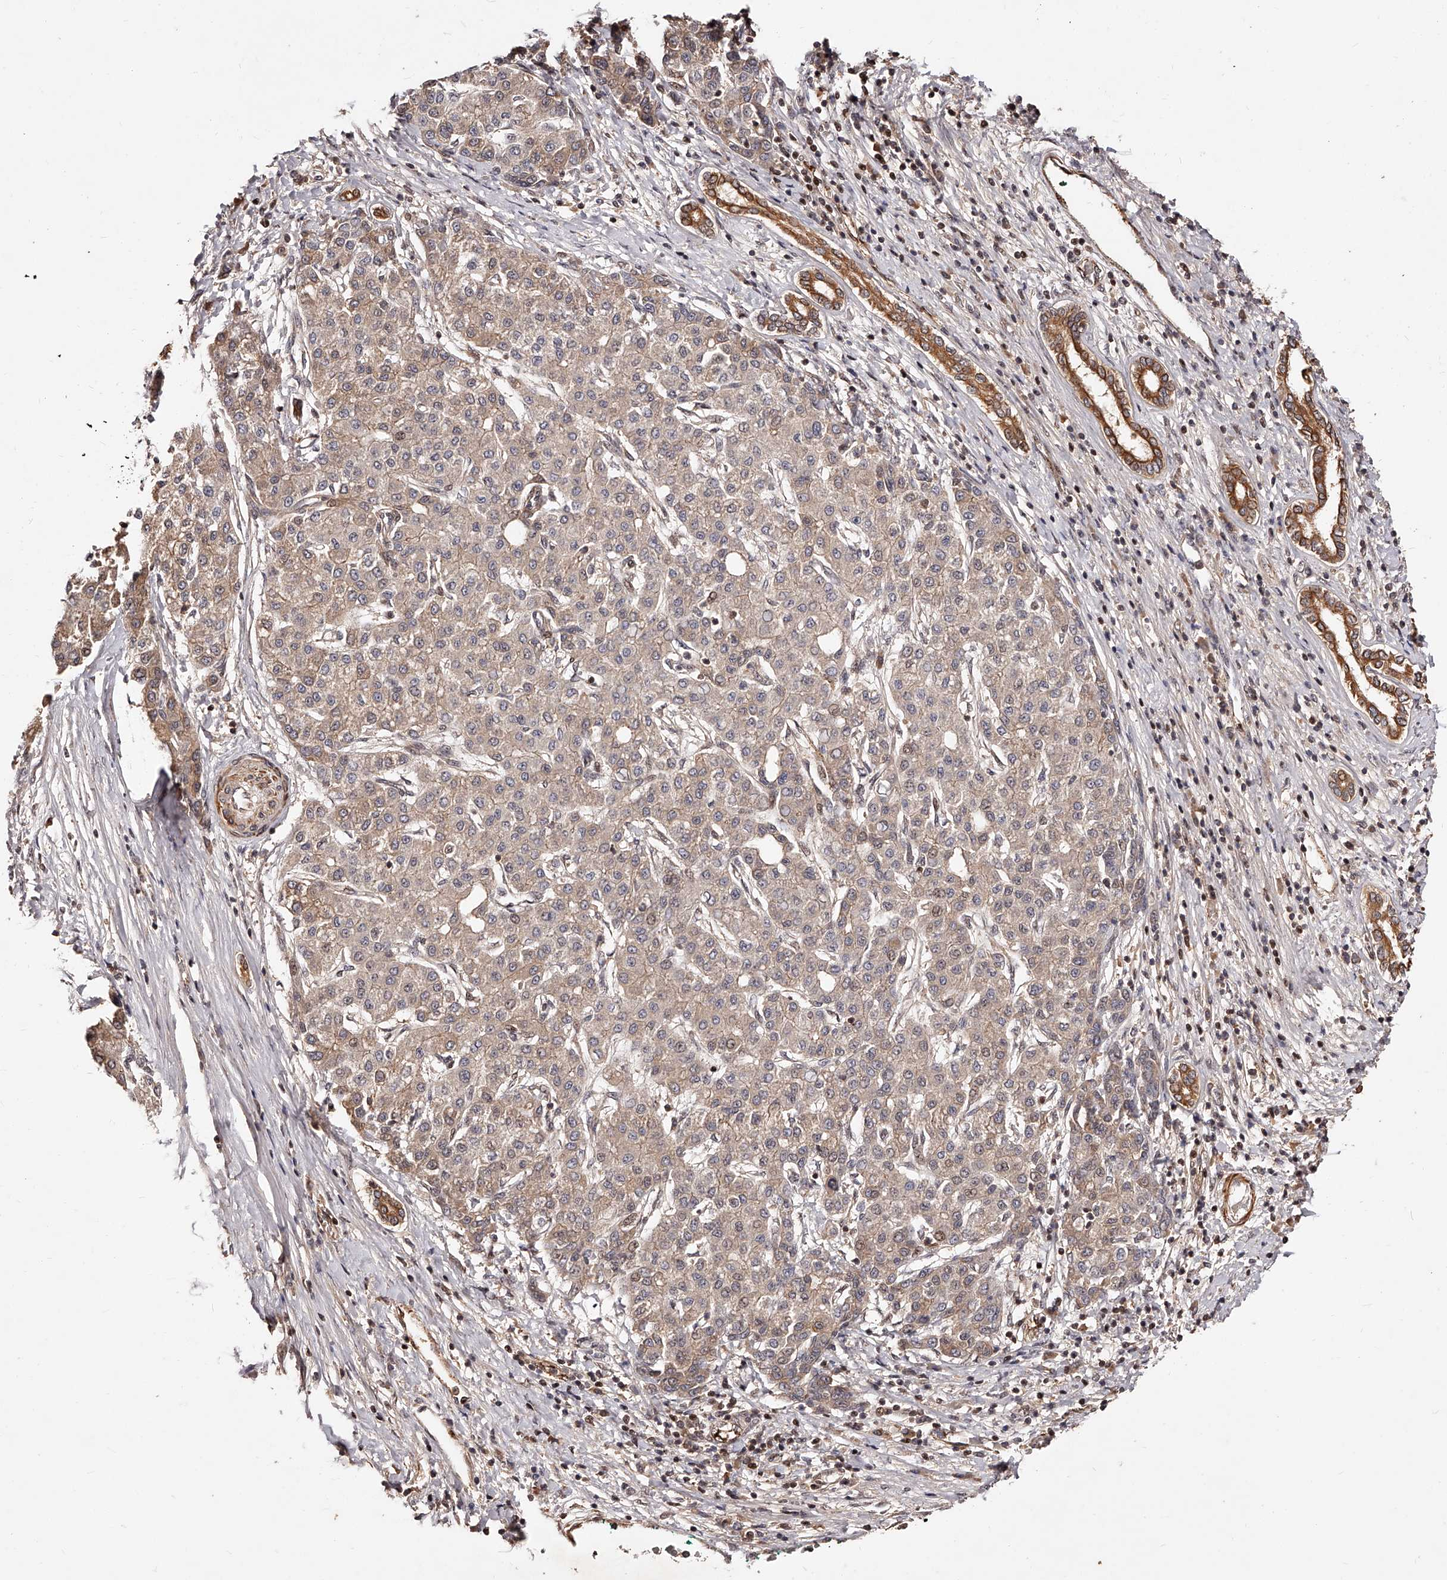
{"staining": {"intensity": "weak", "quantity": ">75%", "location": "cytoplasmic/membranous"}, "tissue": "liver cancer", "cell_type": "Tumor cells", "image_type": "cancer", "snomed": [{"axis": "morphology", "description": "Carcinoma, Hepatocellular, NOS"}, {"axis": "topography", "description": "Liver"}], "caption": "DAB (3,3'-diaminobenzidine) immunohistochemical staining of human liver cancer (hepatocellular carcinoma) demonstrates weak cytoplasmic/membranous protein positivity in approximately >75% of tumor cells.", "gene": "CUL7", "patient": {"sex": "male", "age": 65}}